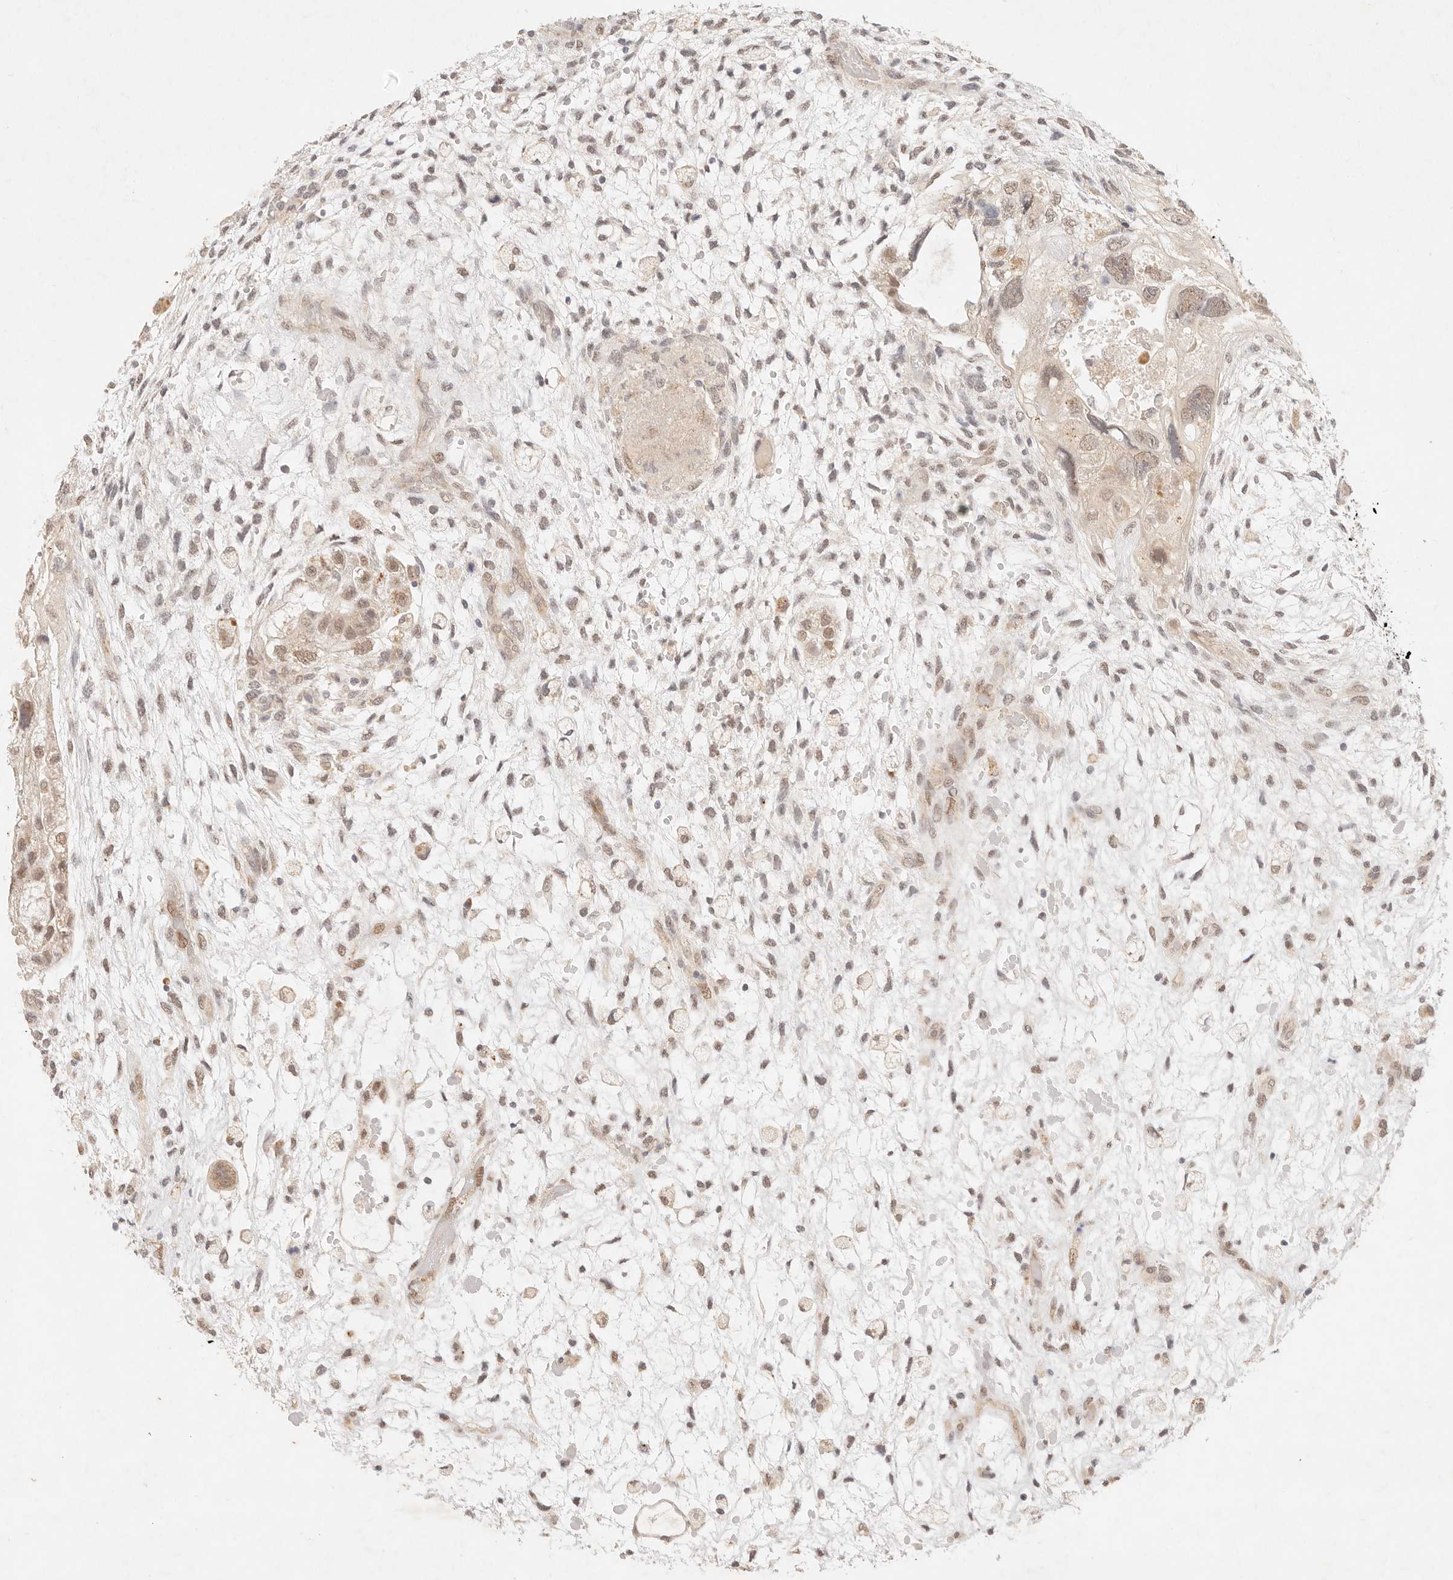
{"staining": {"intensity": "moderate", "quantity": ">75%", "location": "nuclear"}, "tissue": "testis cancer", "cell_type": "Tumor cells", "image_type": "cancer", "snomed": [{"axis": "morphology", "description": "Carcinoma, Embryonal, NOS"}, {"axis": "topography", "description": "Testis"}], "caption": "High-power microscopy captured an immunohistochemistry (IHC) micrograph of testis cancer (embryonal carcinoma), revealing moderate nuclear staining in about >75% of tumor cells.", "gene": "GPR156", "patient": {"sex": "male", "age": 36}}